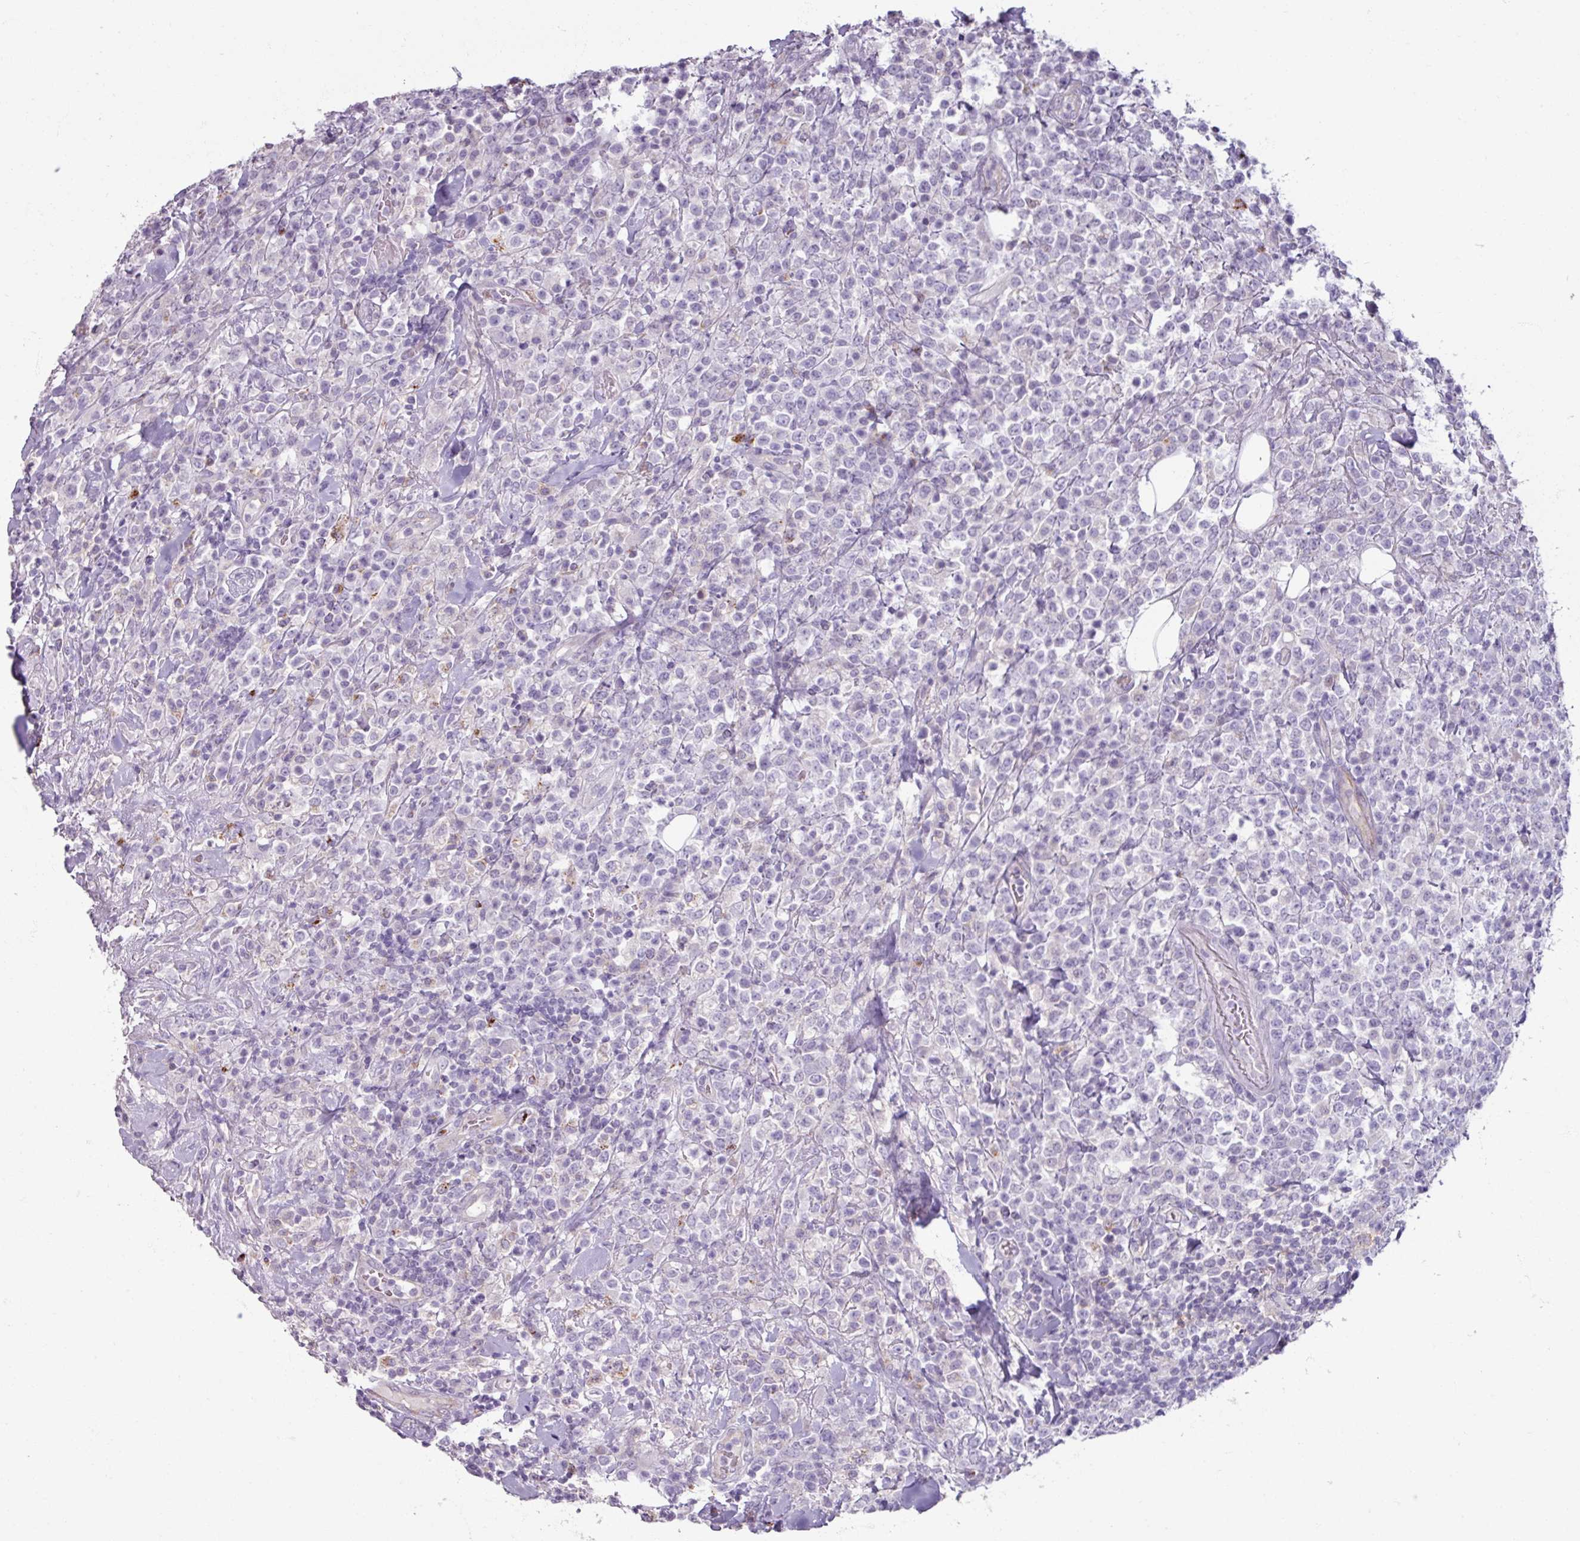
{"staining": {"intensity": "negative", "quantity": "none", "location": "none"}, "tissue": "lymphoma", "cell_type": "Tumor cells", "image_type": "cancer", "snomed": [{"axis": "morphology", "description": "Malignant lymphoma, non-Hodgkin's type, High grade"}, {"axis": "topography", "description": "Colon"}], "caption": "Lymphoma stained for a protein using IHC displays no positivity tumor cells.", "gene": "SLC27A5", "patient": {"sex": "female", "age": 53}}